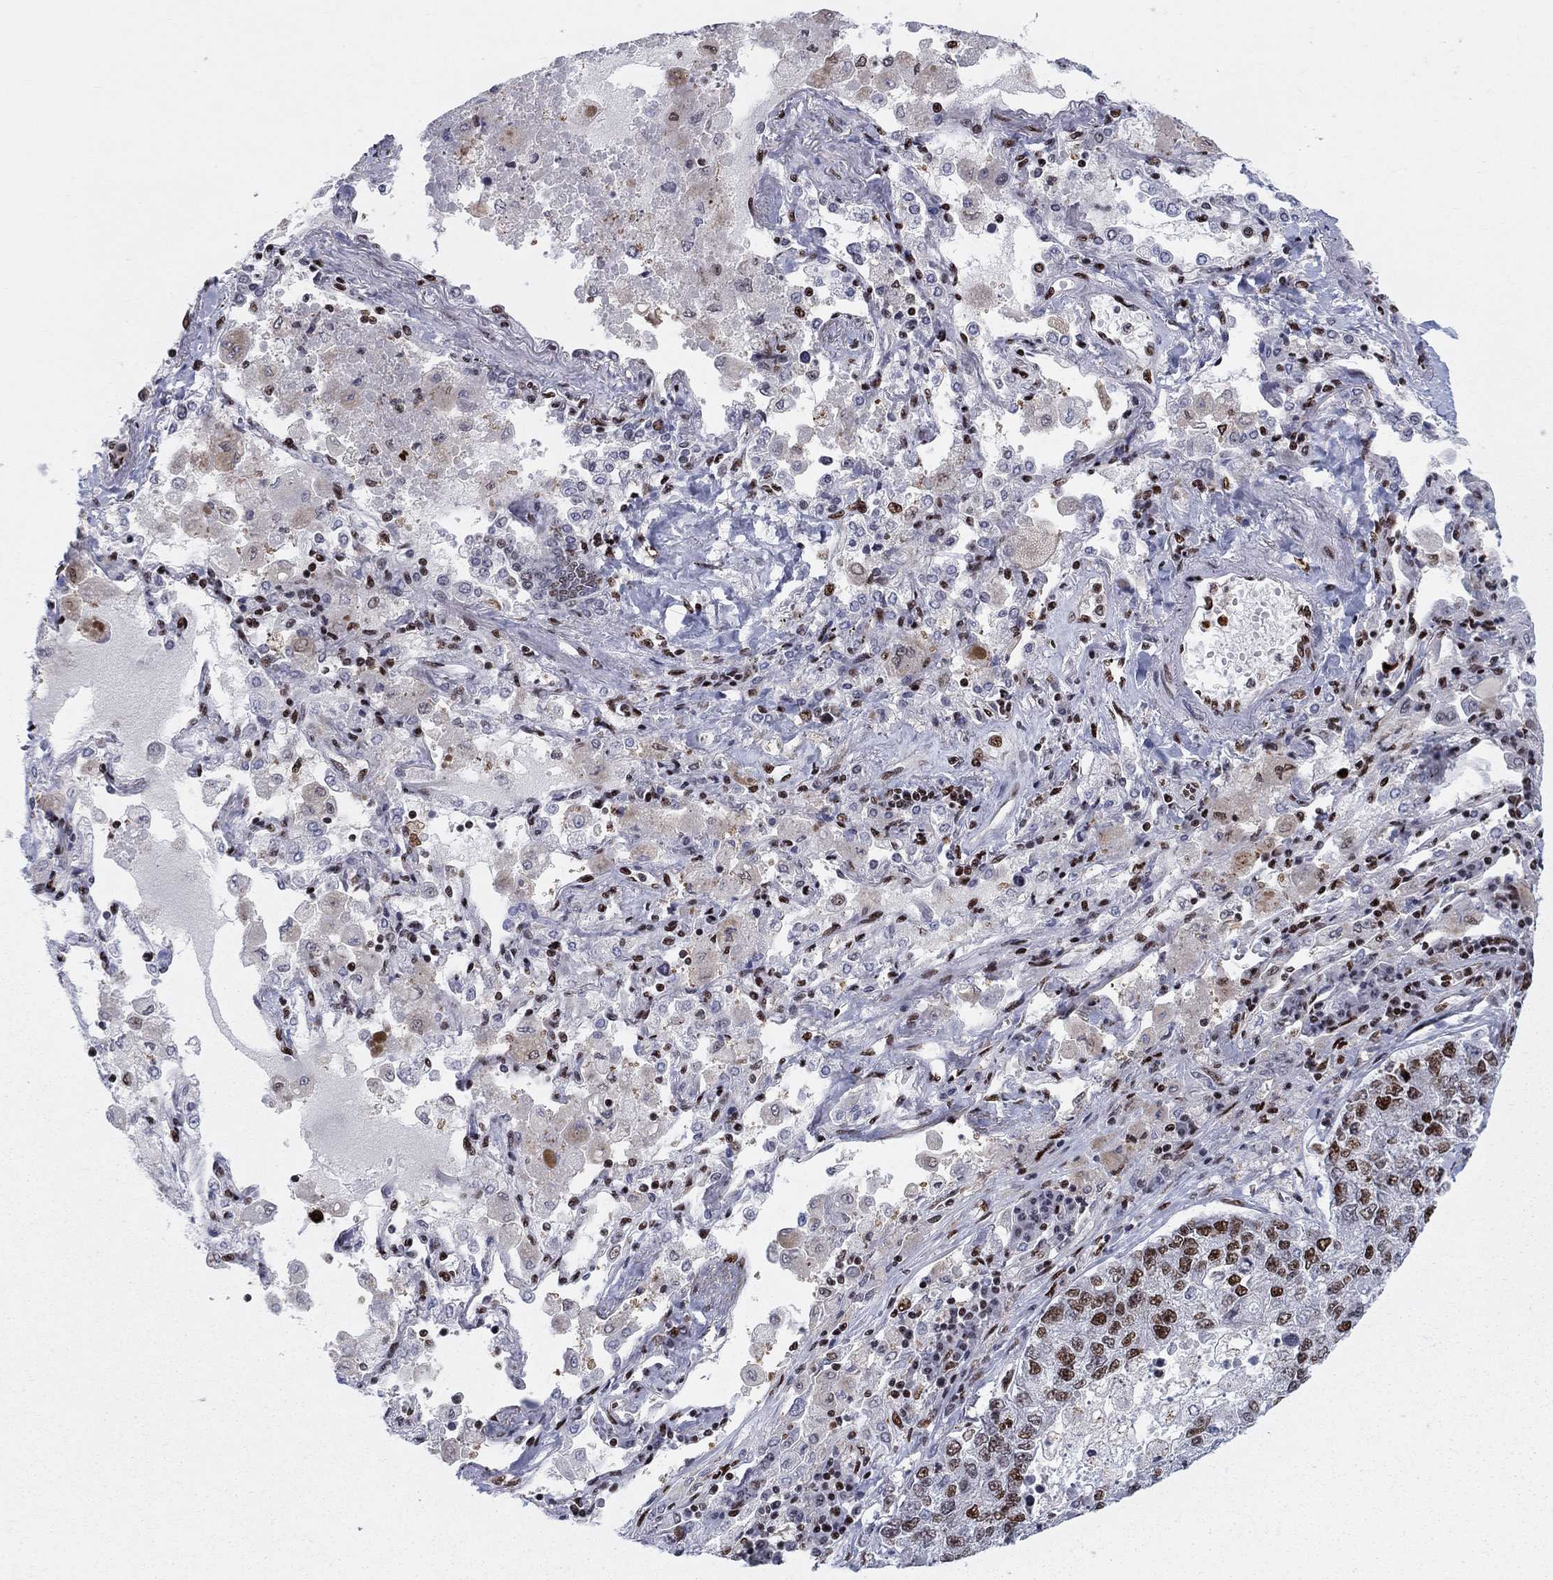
{"staining": {"intensity": "strong", "quantity": "25%-75%", "location": "nuclear"}, "tissue": "lung cancer", "cell_type": "Tumor cells", "image_type": "cancer", "snomed": [{"axis": "morphology", "description": "Adenocarcinoma, NOS"}, {"axis": "topography", "description": "Lung"}], "caption": "Protein staining of adenocarcinoma (lung) tissue shows strong nuclear staining in about 25%-75% of tumor cells. (DAB IHC with brightfield microscopy, high magnification).", "gene": "ZNHIT3", "patient": {"sex": "male", "age": 49}}